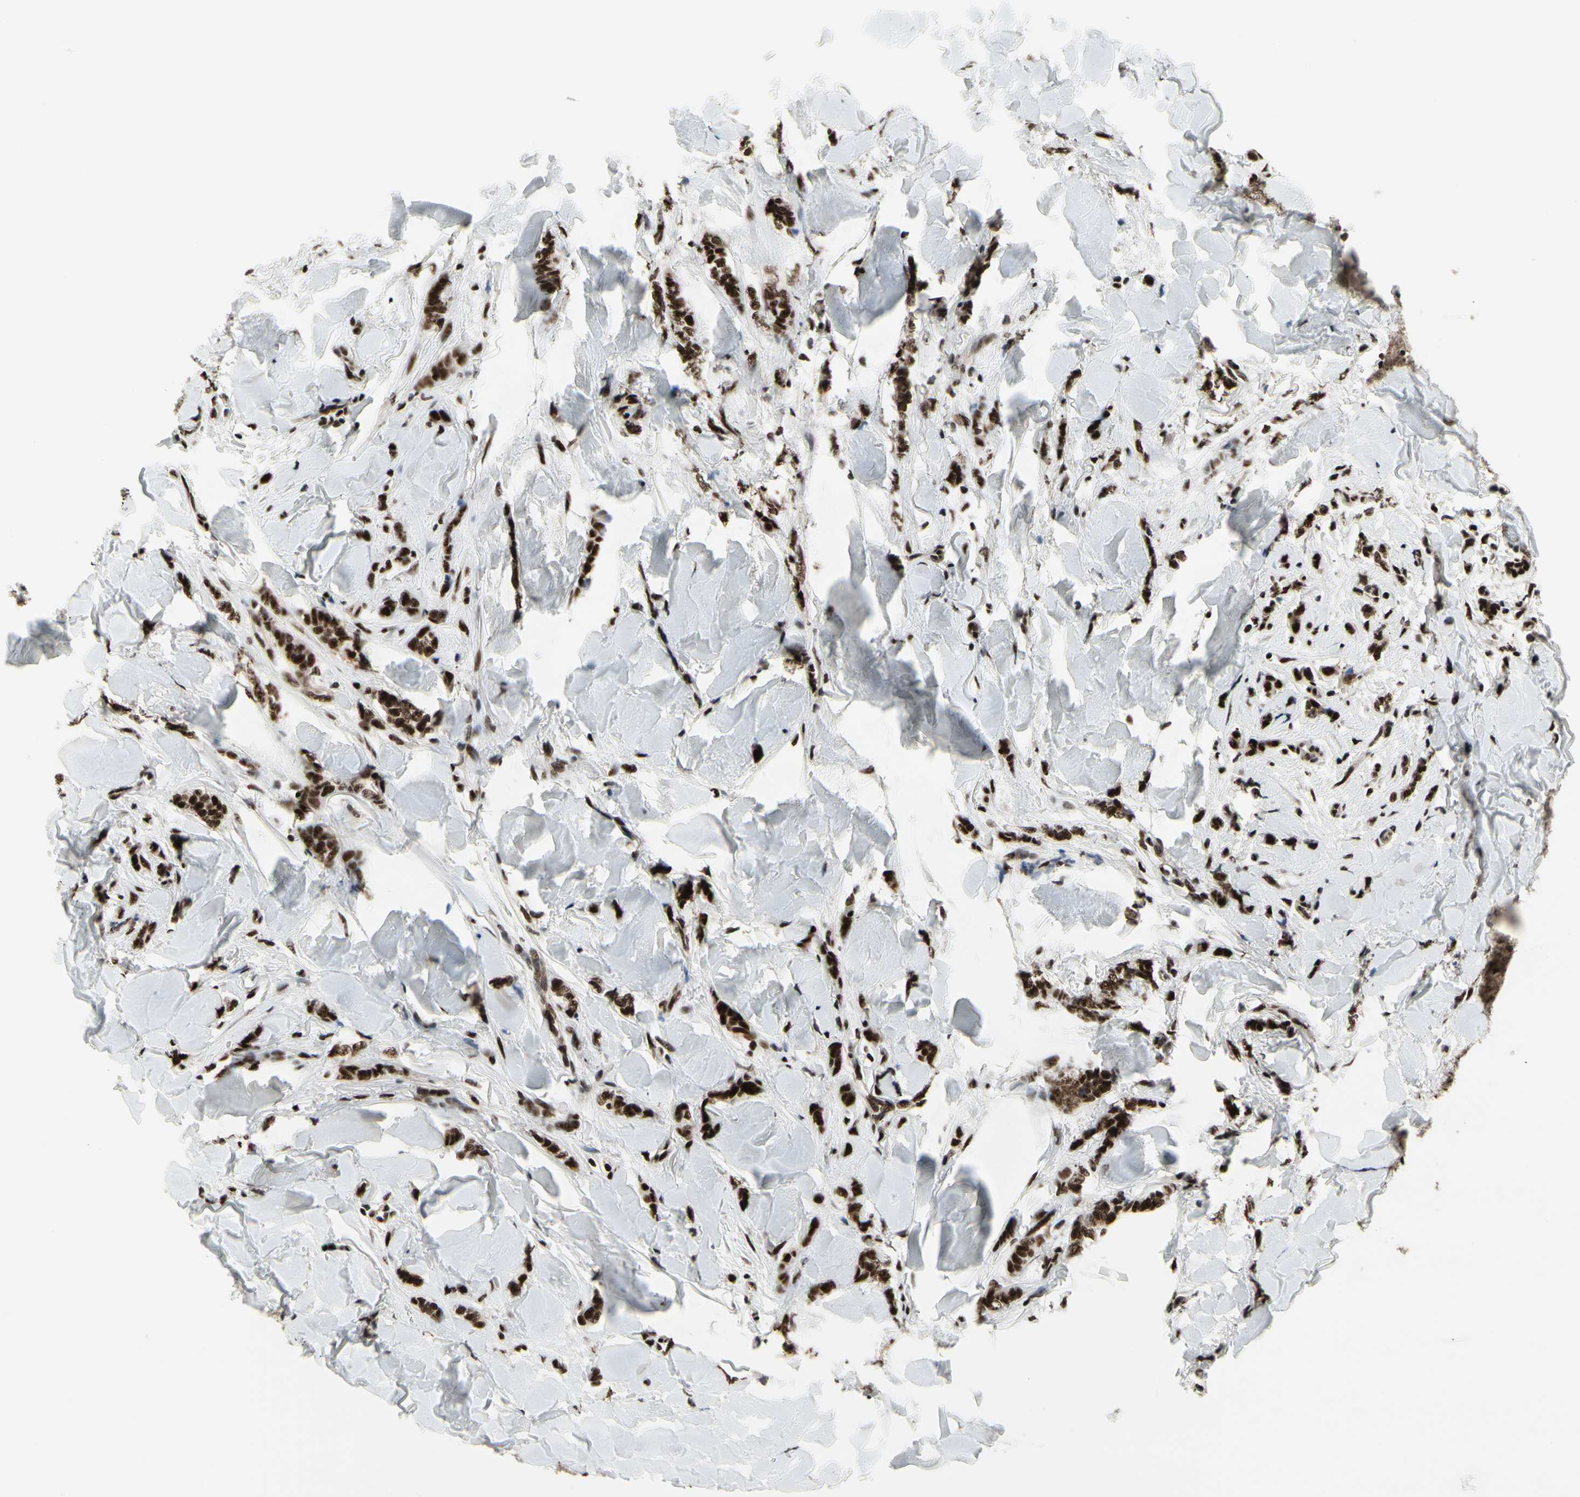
{"staining": {"intensity": "strong", "quantity": ">75%", "location": "nuclear"}, "tissue": "breast cancer", "cell_type": "Tumor cells", "image_type": "cancer", "snomed": [{"axis": "morphology", "description": "Lobular carcinoma"}, {"axis": "topography", "description": "Skin"}, {"axis": "topography", "description": "Breast"}], "caption": "This image displays immunohistochemistry (IHC) staining of human breast lobular carcinoma, with high strong nuclear staining in about >75% of tumor cells.", "gene": "SRSF11", "patient": {"sex": "female", "age": 46}}